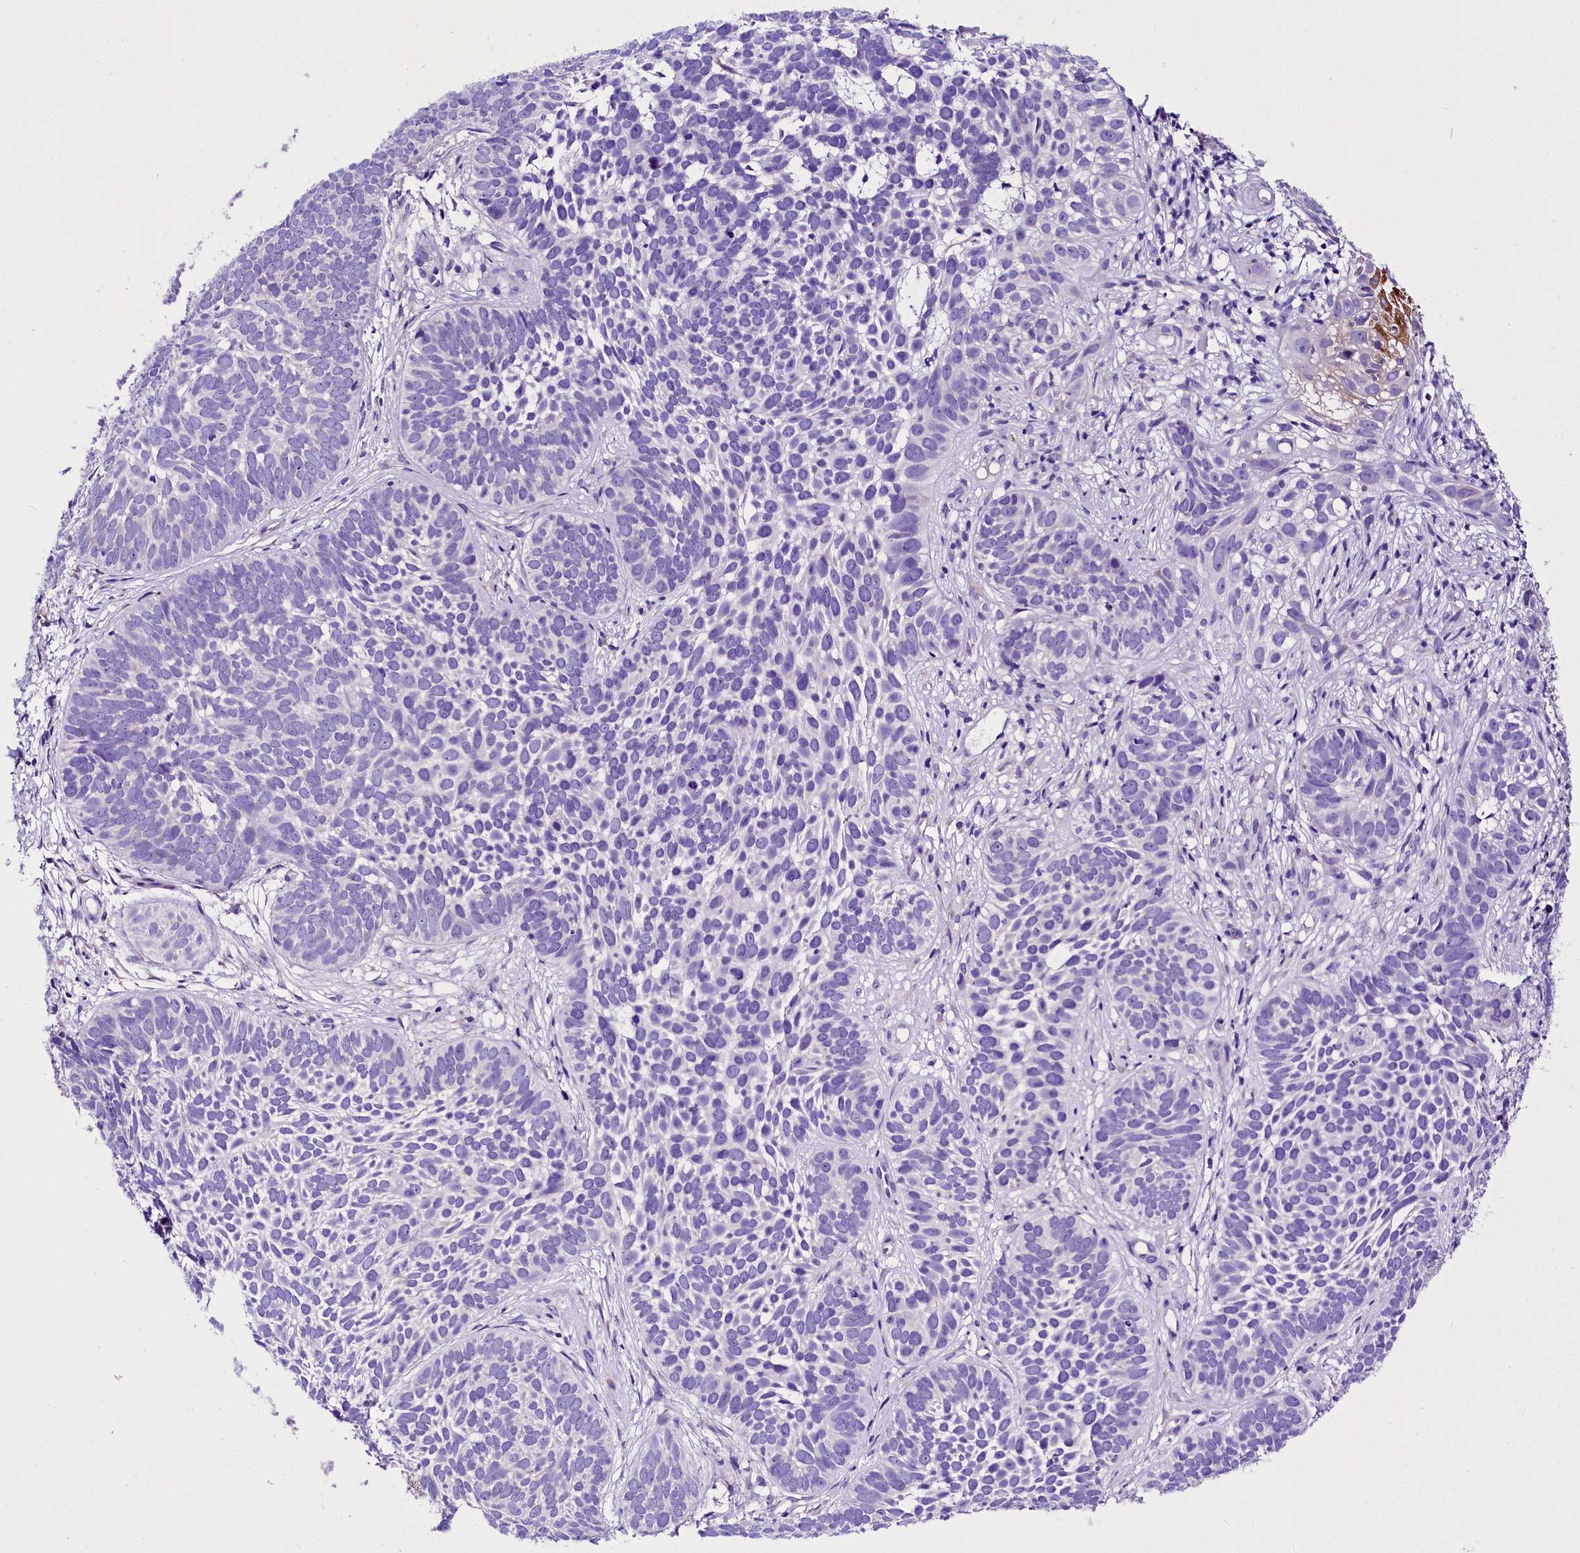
{"staining": {"intensity": "negative", "quantity": "none", "location": "none"}, "tissue": "skin cancer", "cell_type": "Tumor cells", "image_type": "cancer", "snomed": [{"axis": "morphology", "description": "Basal cell carcinoma"}, {"axis": "topography", "description": "Skin"}], "caption": "Immunohistochemical staining of basal cell carcinoma (skin) reveals no significant positivity in tumor cells.", "gene": "A2ML1", "patient": {"sex": "male", "age": 89}}